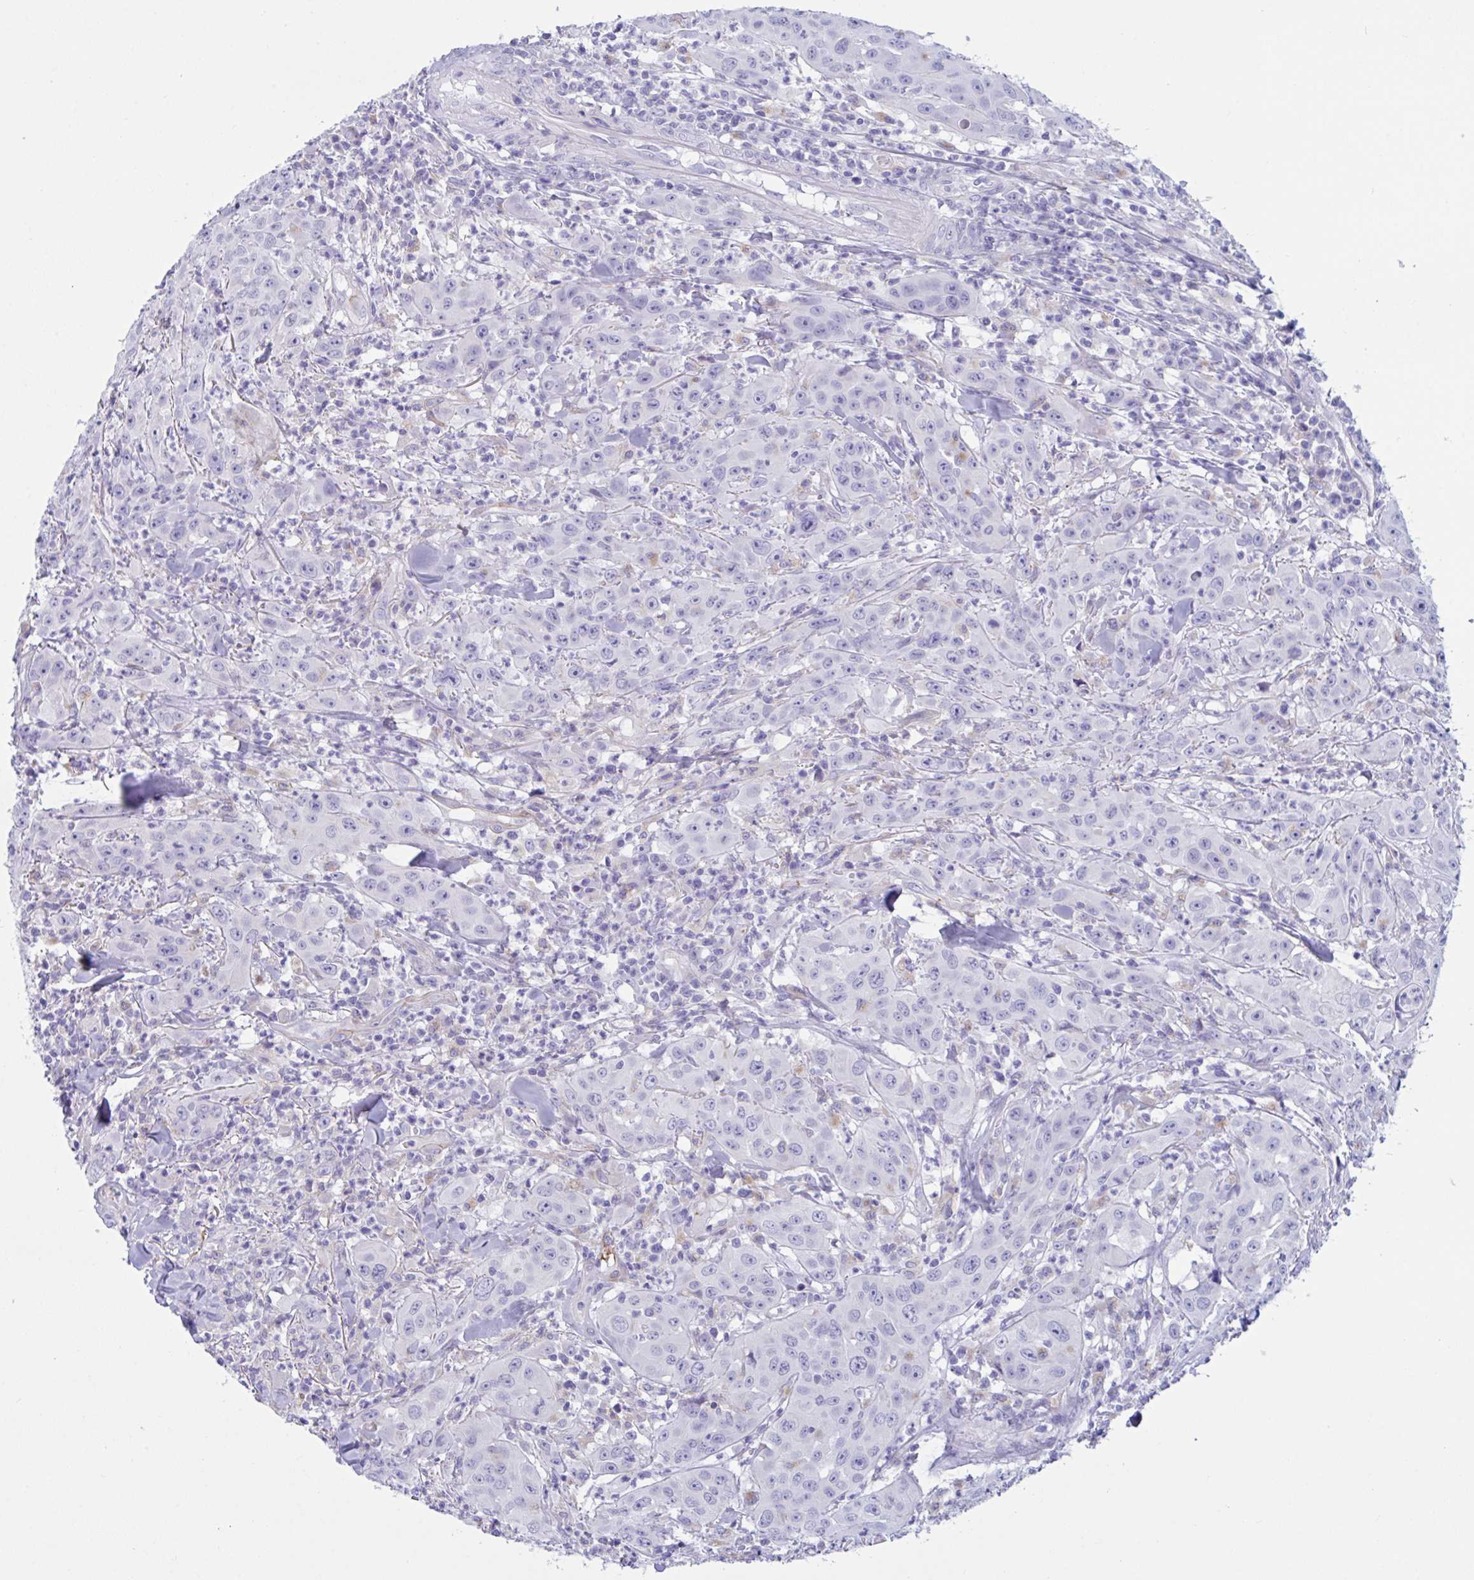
{"staining": {"intensity": "negative", "quantity": "none", "location": "none"}, "tissue": "head and neck cancer", "cell_type": "Tumor cells", "image_type": "cancer", "snomed": [{"axis": "morphology", "description": "Squamous cell carcinoma, NOS"}, {"axis": "topography", "description": "Skin"}, {"axis": "topography", "description": "Head-Neck"}], "caption": "A high-resolution image shows IHC staining of squamous cell carcinoma (head and neck), which demonstrates no significant staining in tumor cells. (Stains: DAB IHC with hematoxylin counter stain, Microscopy: brightfield microscopy at high magnification).", "gene": "RPL22L1", "patient": {"sex": "male", "age": 80}}